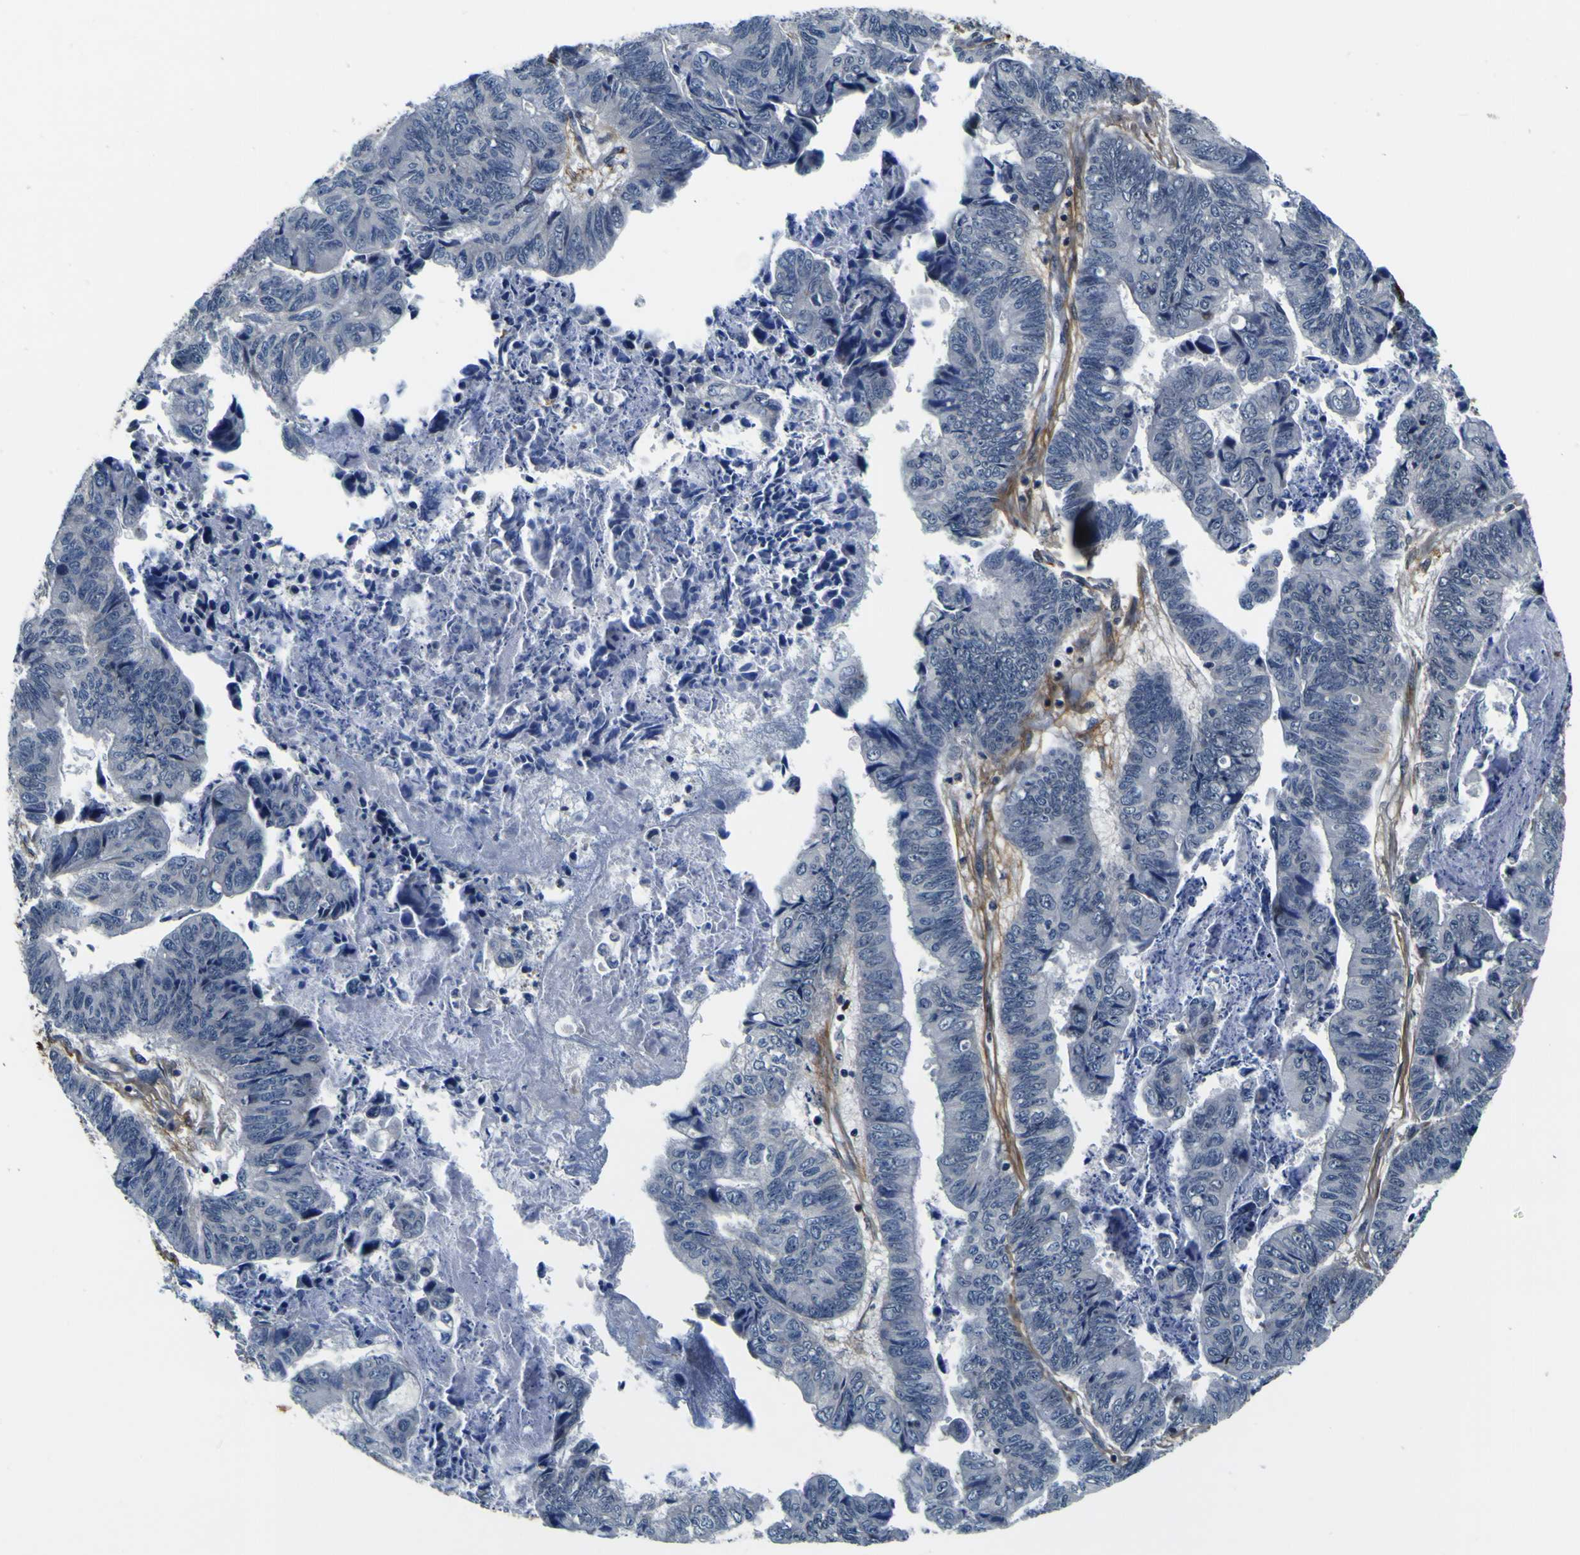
{"staining": {"intensity": "negative", "quantity": "none", "location": "none"}, "tissue": "stomach cancer", "cell_type": "Tumor cells", "image_type": "cancer", "snomed": [{"axis": "morphology", "description": "Adenocarcinoma, NOS"}, {"axis": "topography", "description": "Stomach, lower"}], "caption": "Stomach cancer (adenocarcinoma) was stained to show a protein in brown. There is no significant expression in tumor cells.", "gene": "POSTN", "patient": {"sex": "male", "age": 77}}